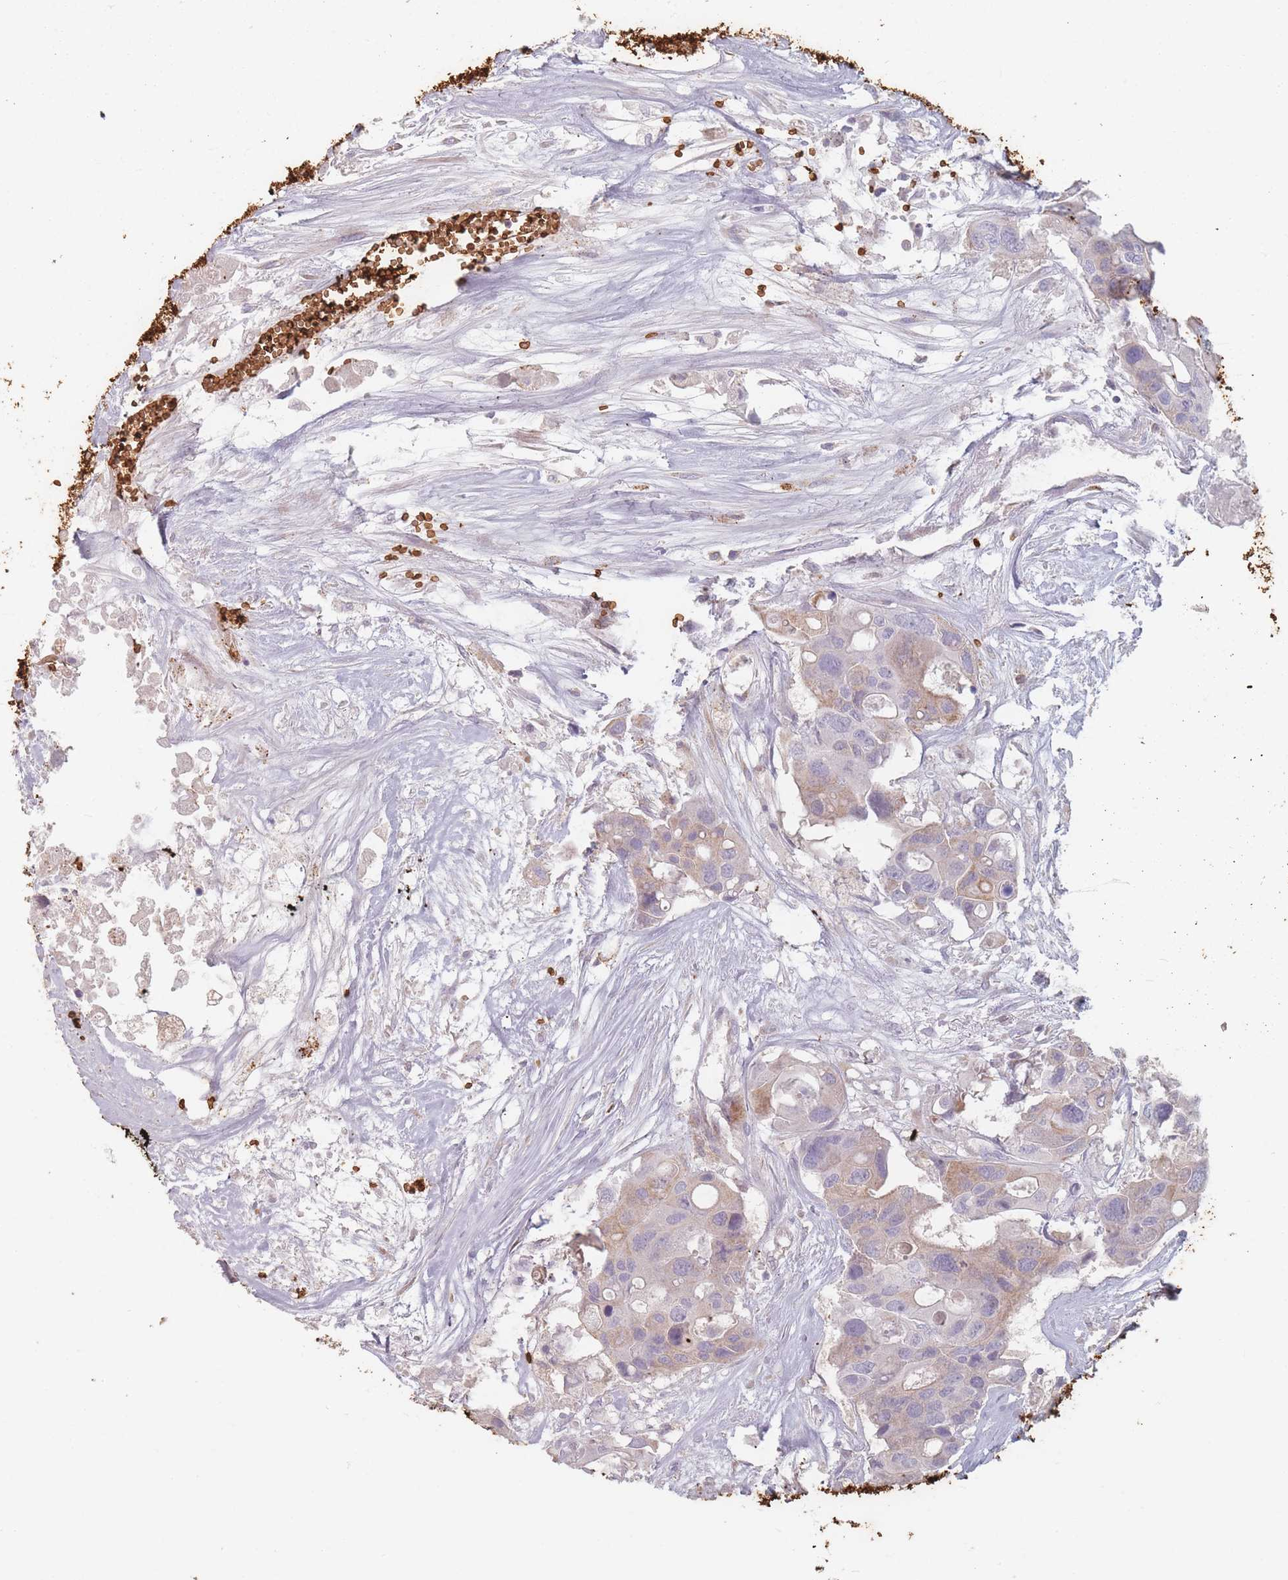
{"staining": {"intensity": "weak", "quantity": "<25%", "location": "cytoplasmic/membranous"}, "tissue": "colorectal cancer", "cell_type": "Tumor cells", "image_type": "cancer", "snomed": [{"axis": "morphology", "description": "Adenocarcinoma, NOS"}, {"axis": "topography", "description": "Colon"}], "caption": "Protein analysis of colorectal adenocarcinoma reveals no significant expression in tumor cells.", "gene": "SLC2A6", "patient": {"sex": "male", "age": 77}}